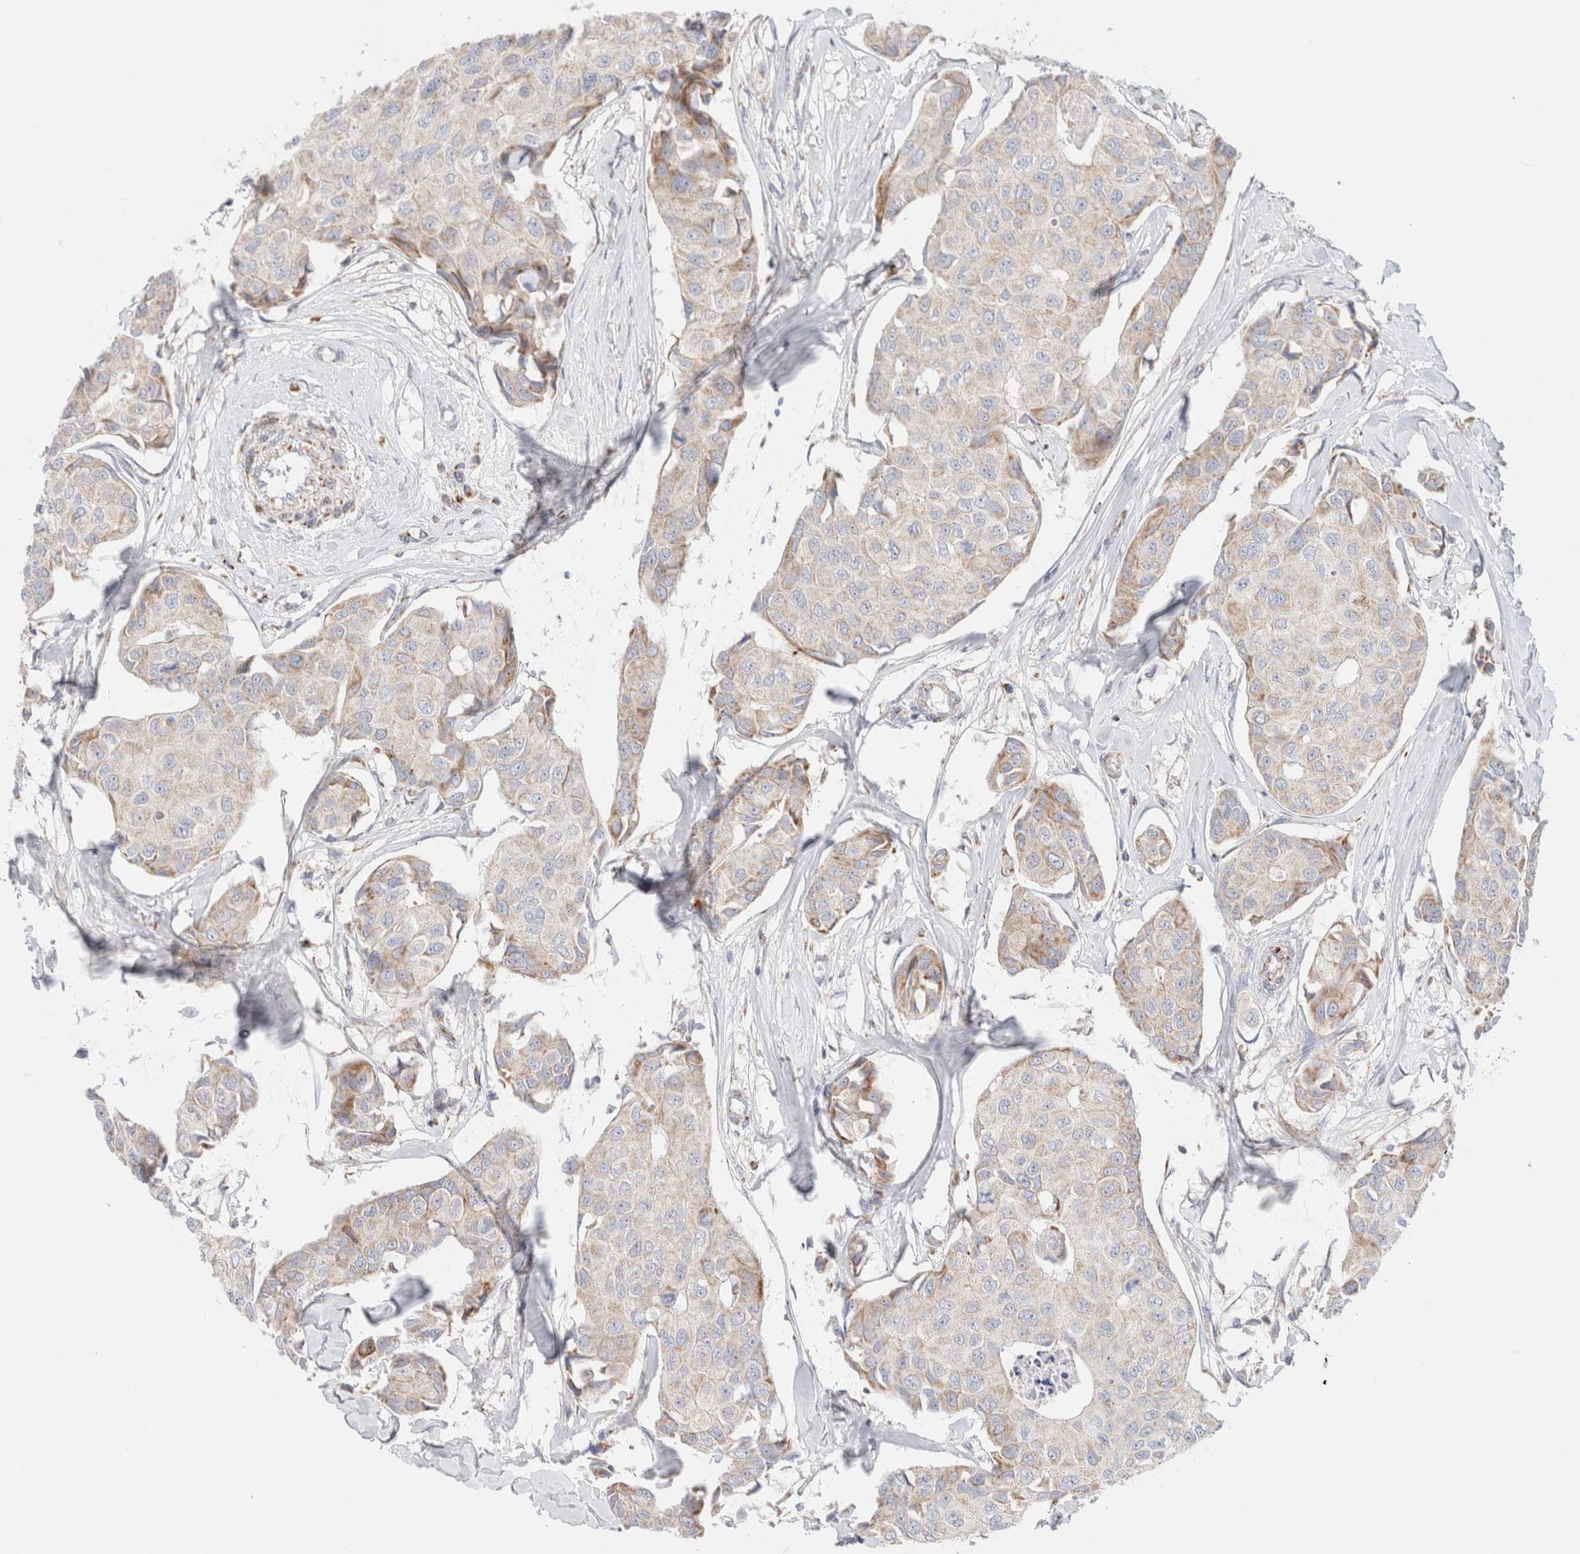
{"staining": {"intensity": "weak", "quantity": "<25%", "location": "cytoplasmic/membranous"}, "tissue": "breast cancer", "cell_type": "Tumor cells", "image_type": "cancer", "snomed": [{"axis": "morphology", "description": "Duct carcinoma"}, {"axis": "topography", "description": "Breast"}], "caption": "This histopathology image is of breast infiltrating ductal carcinoma stained with immunohistochemistry to label a protein in brown with the nuclei are counter-stained blue. There is no expression in tumor cells.", "gene": "ATP6V1C1", "patient": {"sex": "female", "age": 80}}